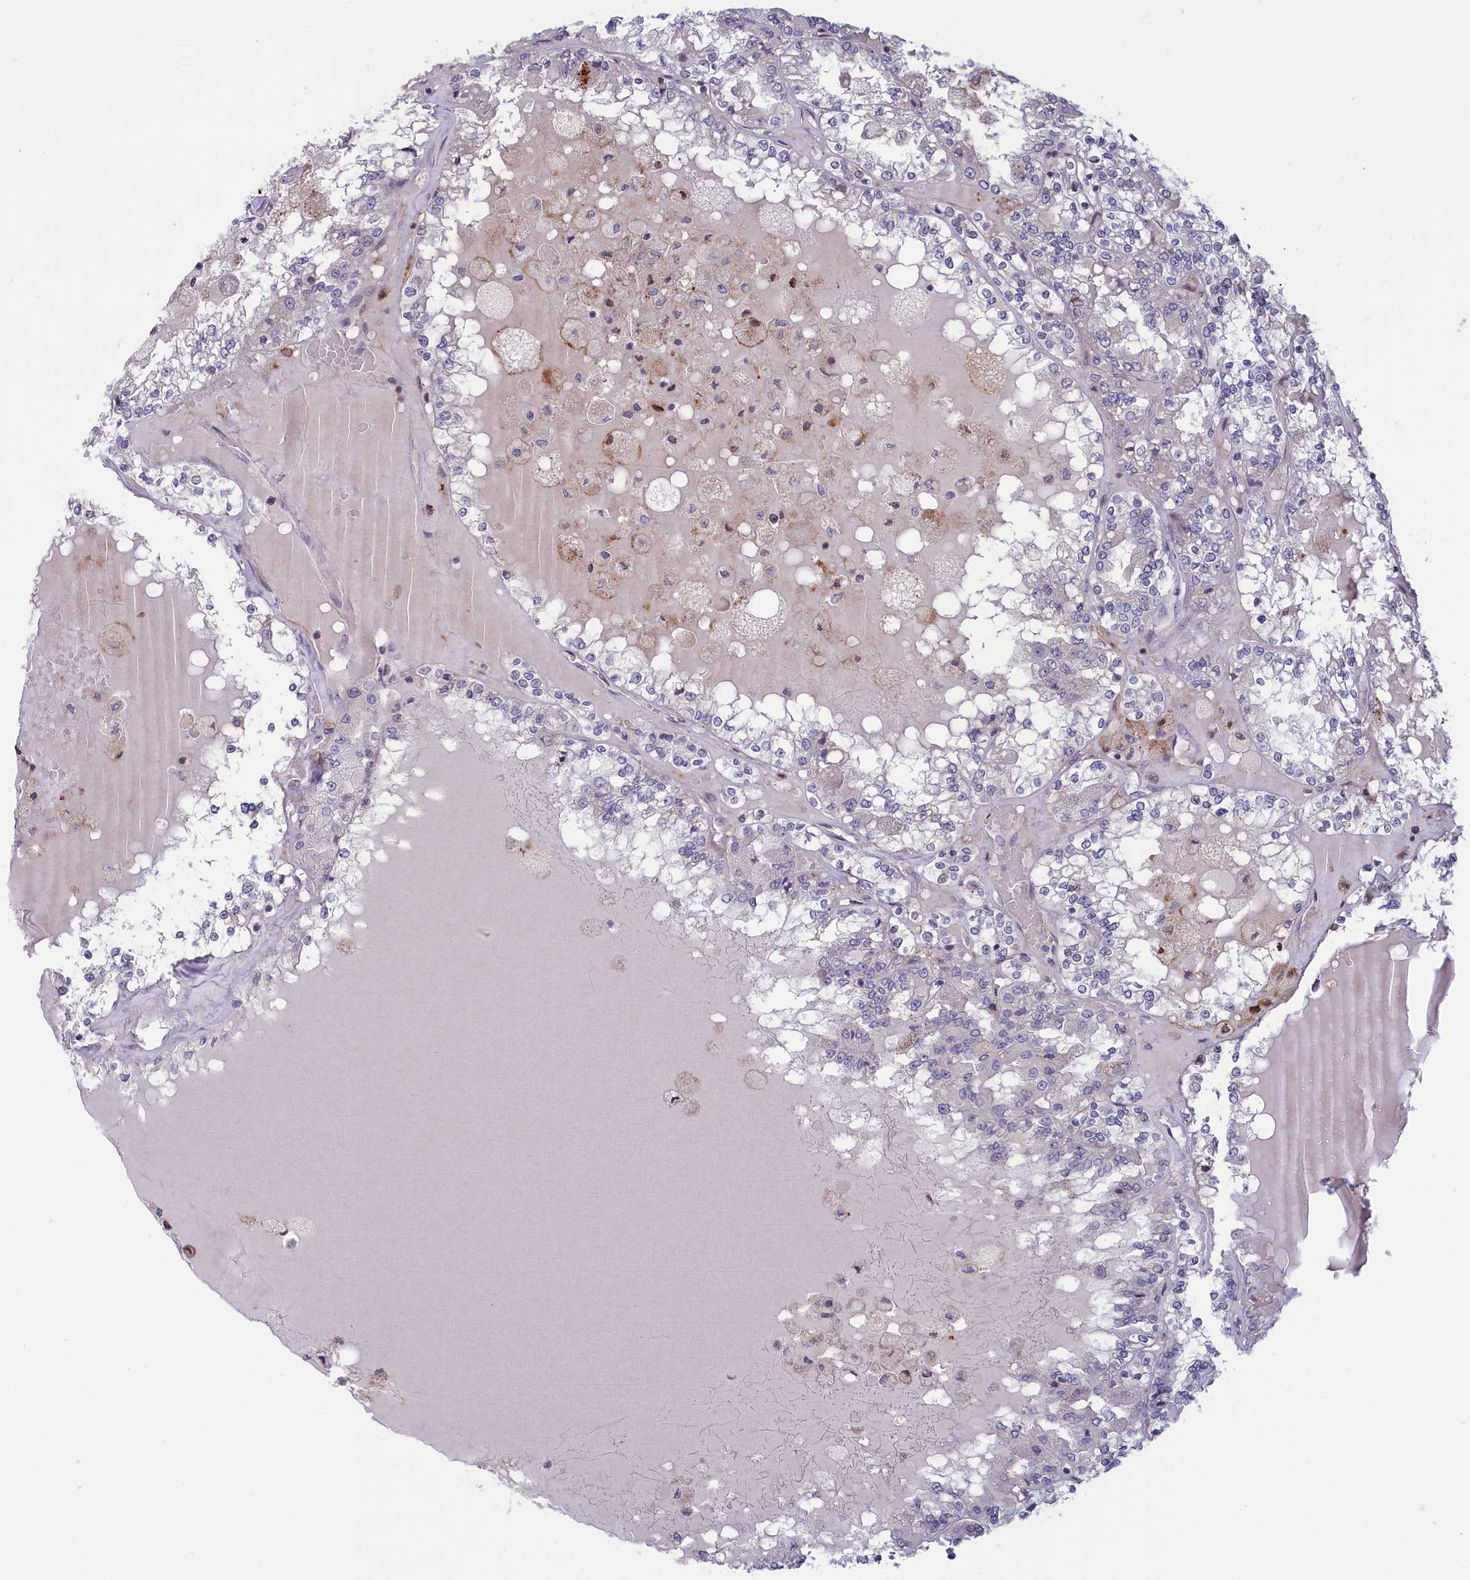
{"staining": {"intensity": "negative", "quantity": "none", "location": "none"}, "tissue": "renal cancer", "cell_type": "Tumor cells", "image_type": "cancer", "snomed": [{"axis": "morphology", "description": "Adenocarcinoma, NOS"}, {"axis": "topography", "description": "Kidney"}], "caption": "This is an immunohistochemistry (IHC) micrograph of adenocarcinoma (renal). There is no expression in tumor cells.", "gene": "CORO2A", "patient": {"sex": "female", "age": 56}}